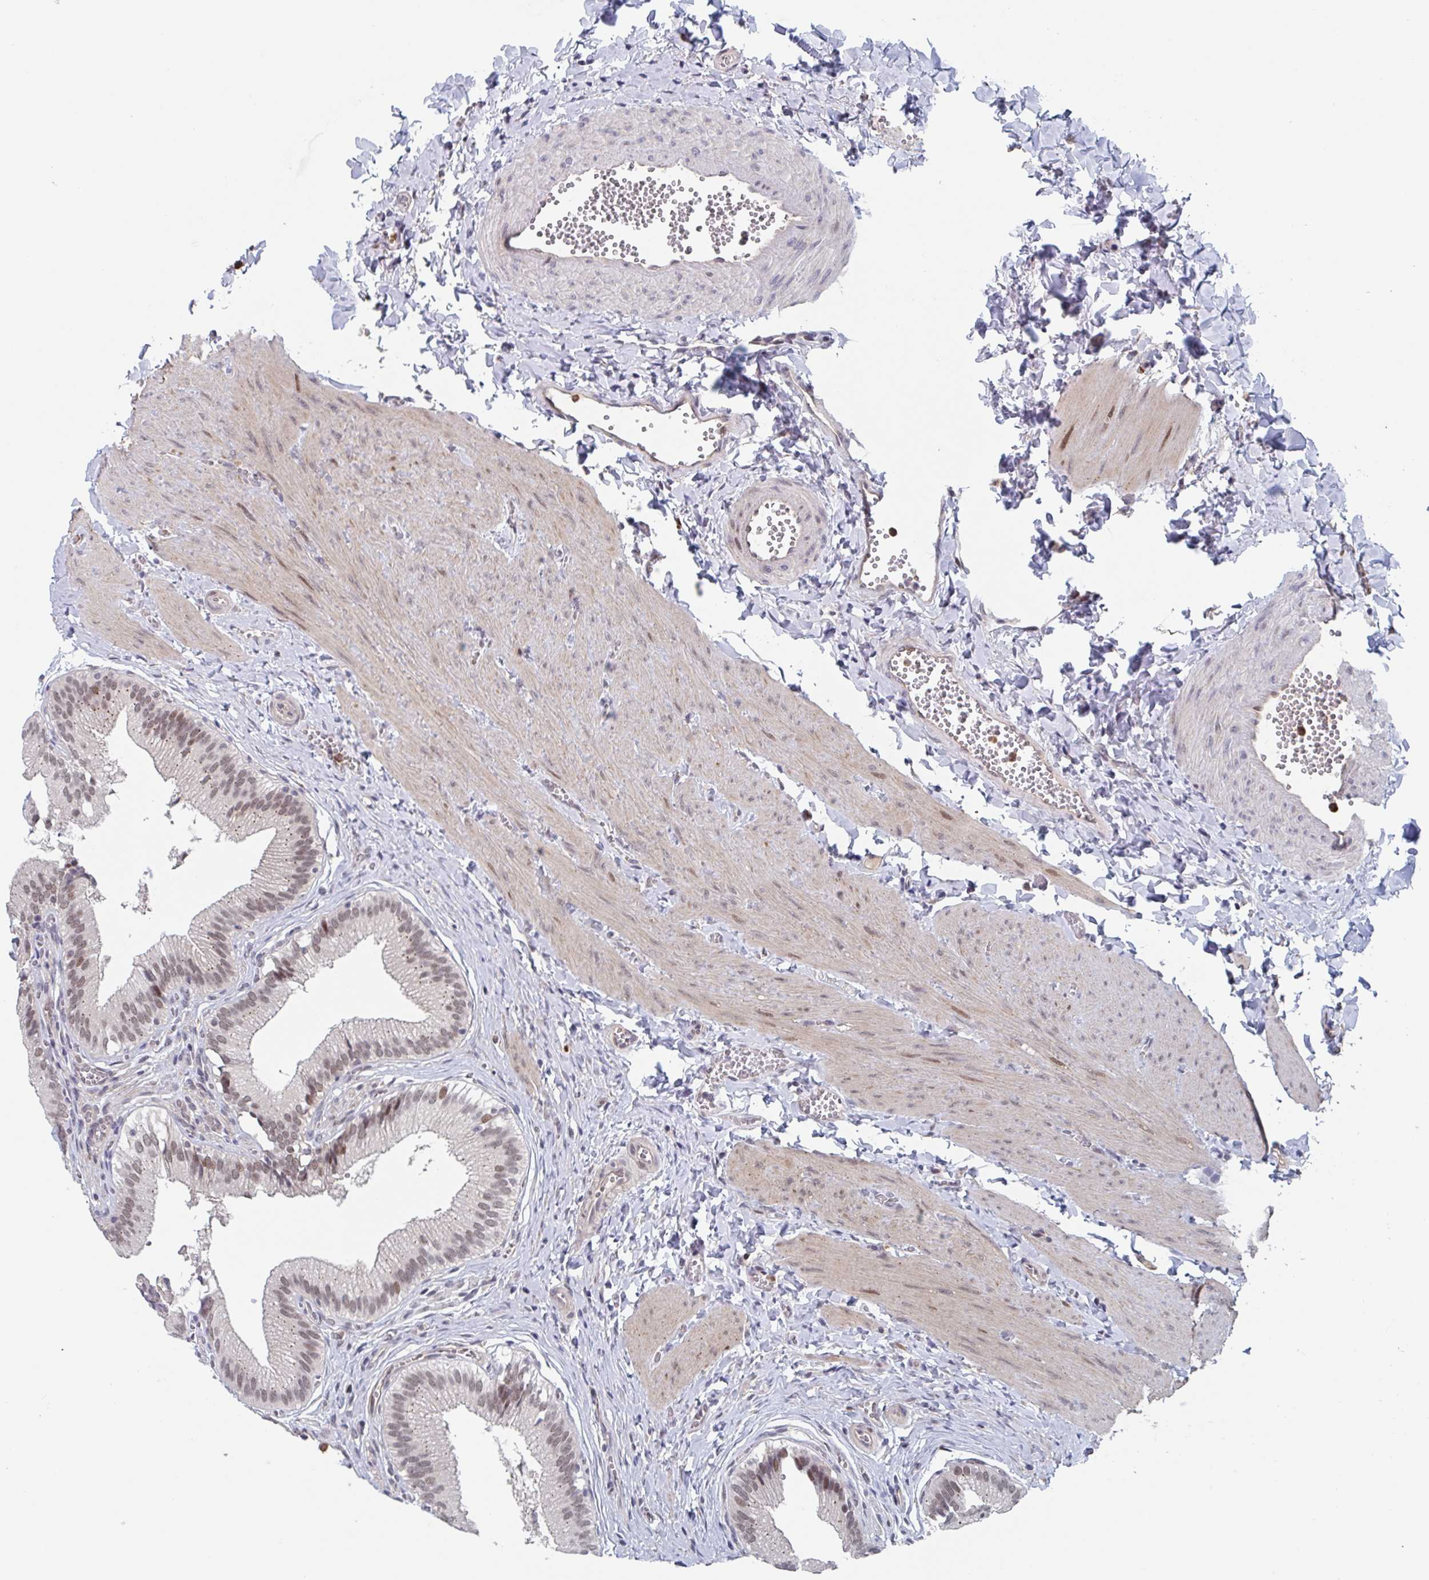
{"staining": {"intensity": "moderate", "quantity": "25%-75%", "location": "nuclear"}, "tissue": "gallbladder", "cell_type": "Glandular cells", "image_type": "normal", "snomed": [{"axis": "morphology", "description": "Normal tissue, NOS"}, {"axis": "topography", "description": "Gallbladder"}], "caption": "This photomicrograph reveals immunohistochemistry (IHC) staining of benign gallbladder, with medium moderate nuclear positivity in approximately 25%-75% of glandular cells.", "gene": "RNF212", "patient": {"sex": "male", "age": 17}}